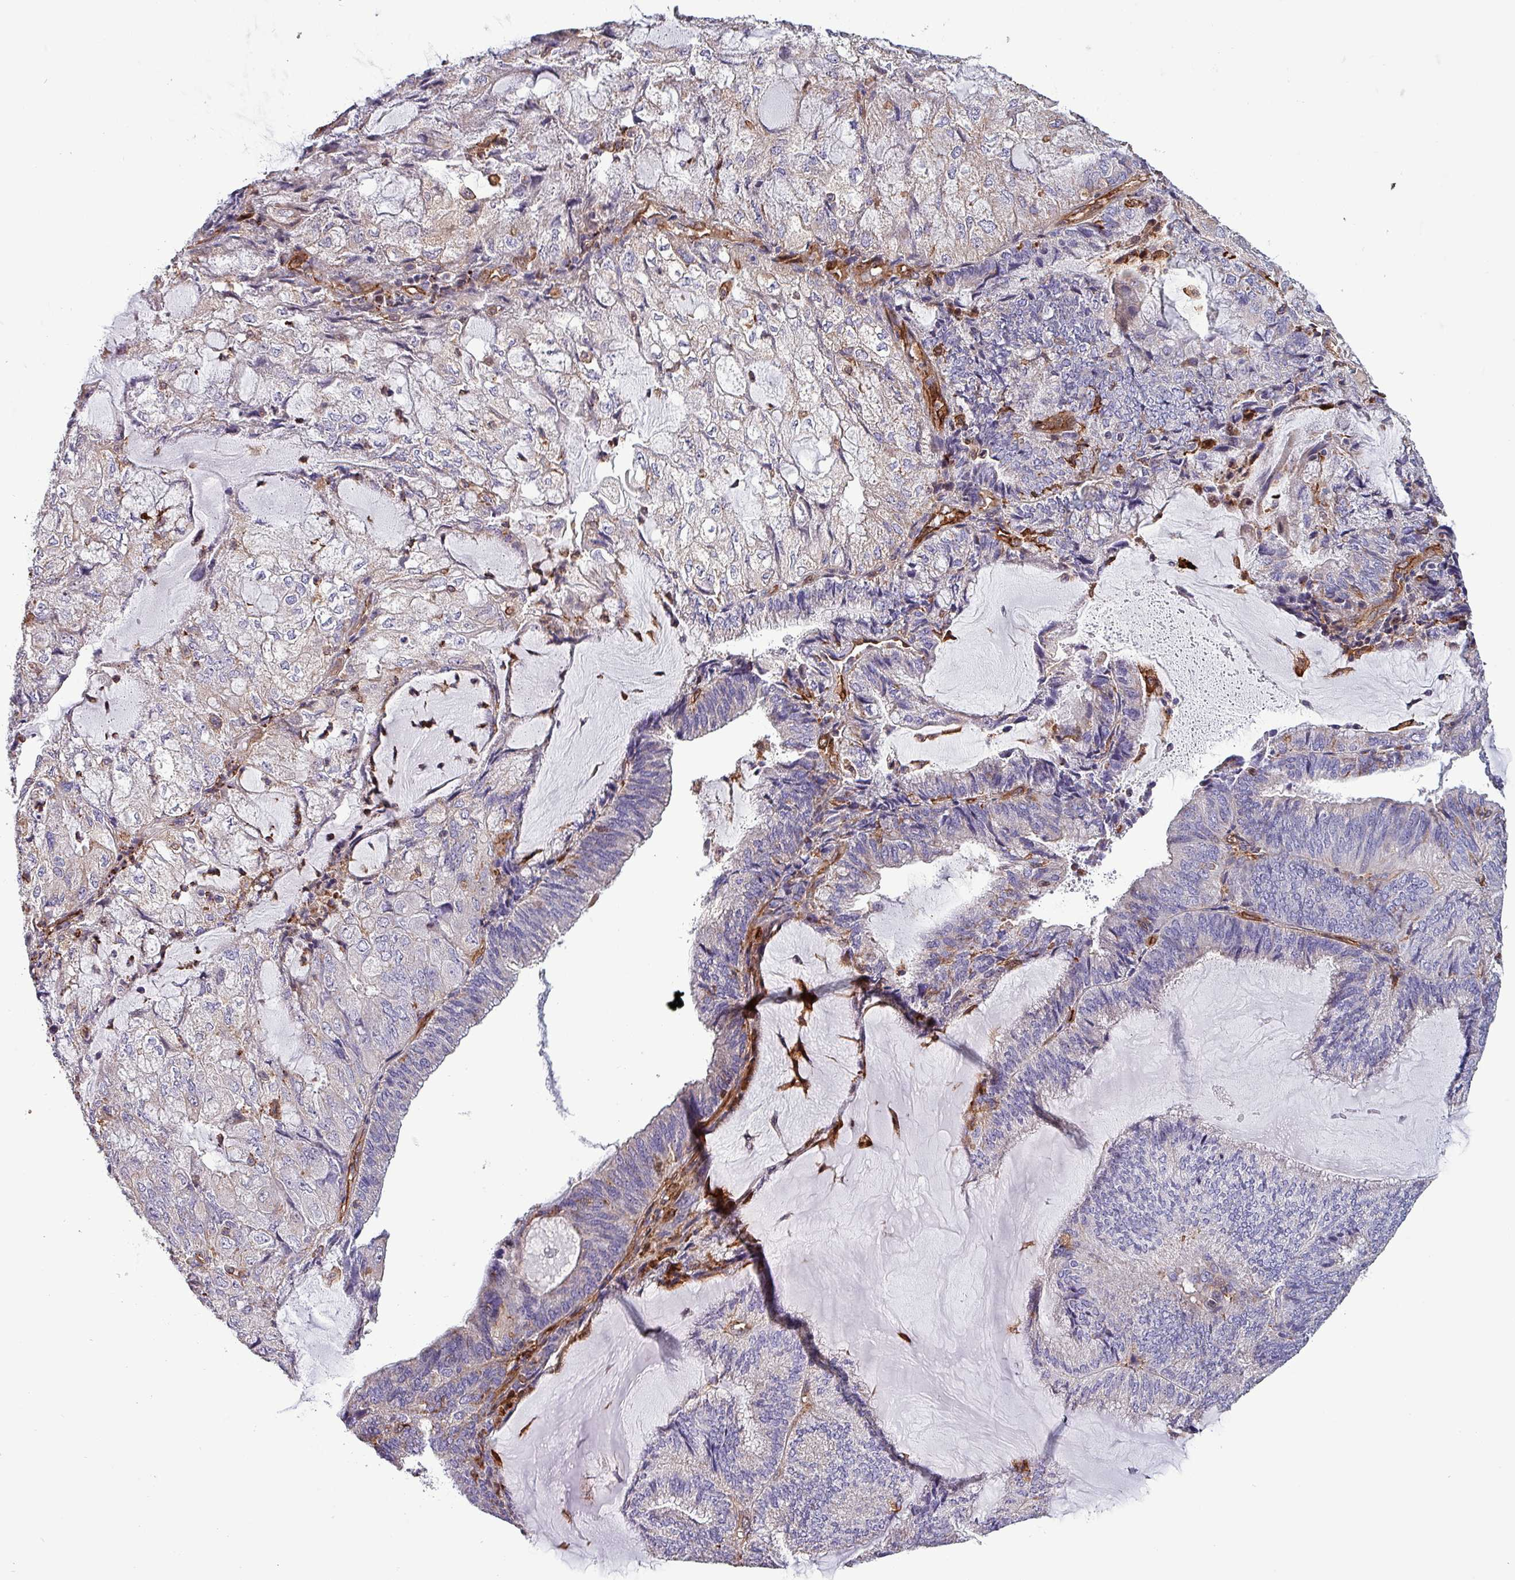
{"staining": {"intensity": "negative", "quantity": "none", "location": "none"}, "tissue": "endometrial cancer", "cell_type": "Tumor cells", "image_type": "cancer", "snomed": [{"axis": "morphology", "description": "Adenocarcinoma, NOS"}, {"axis": "topography", "description": "Endometrium"}], "caption": "Tumor cells are negative for brown protein staining in endometrial cancer (adenocarcinoma).", "gene": "SCIN", "patient": {"sex": "female", "age": 81}}